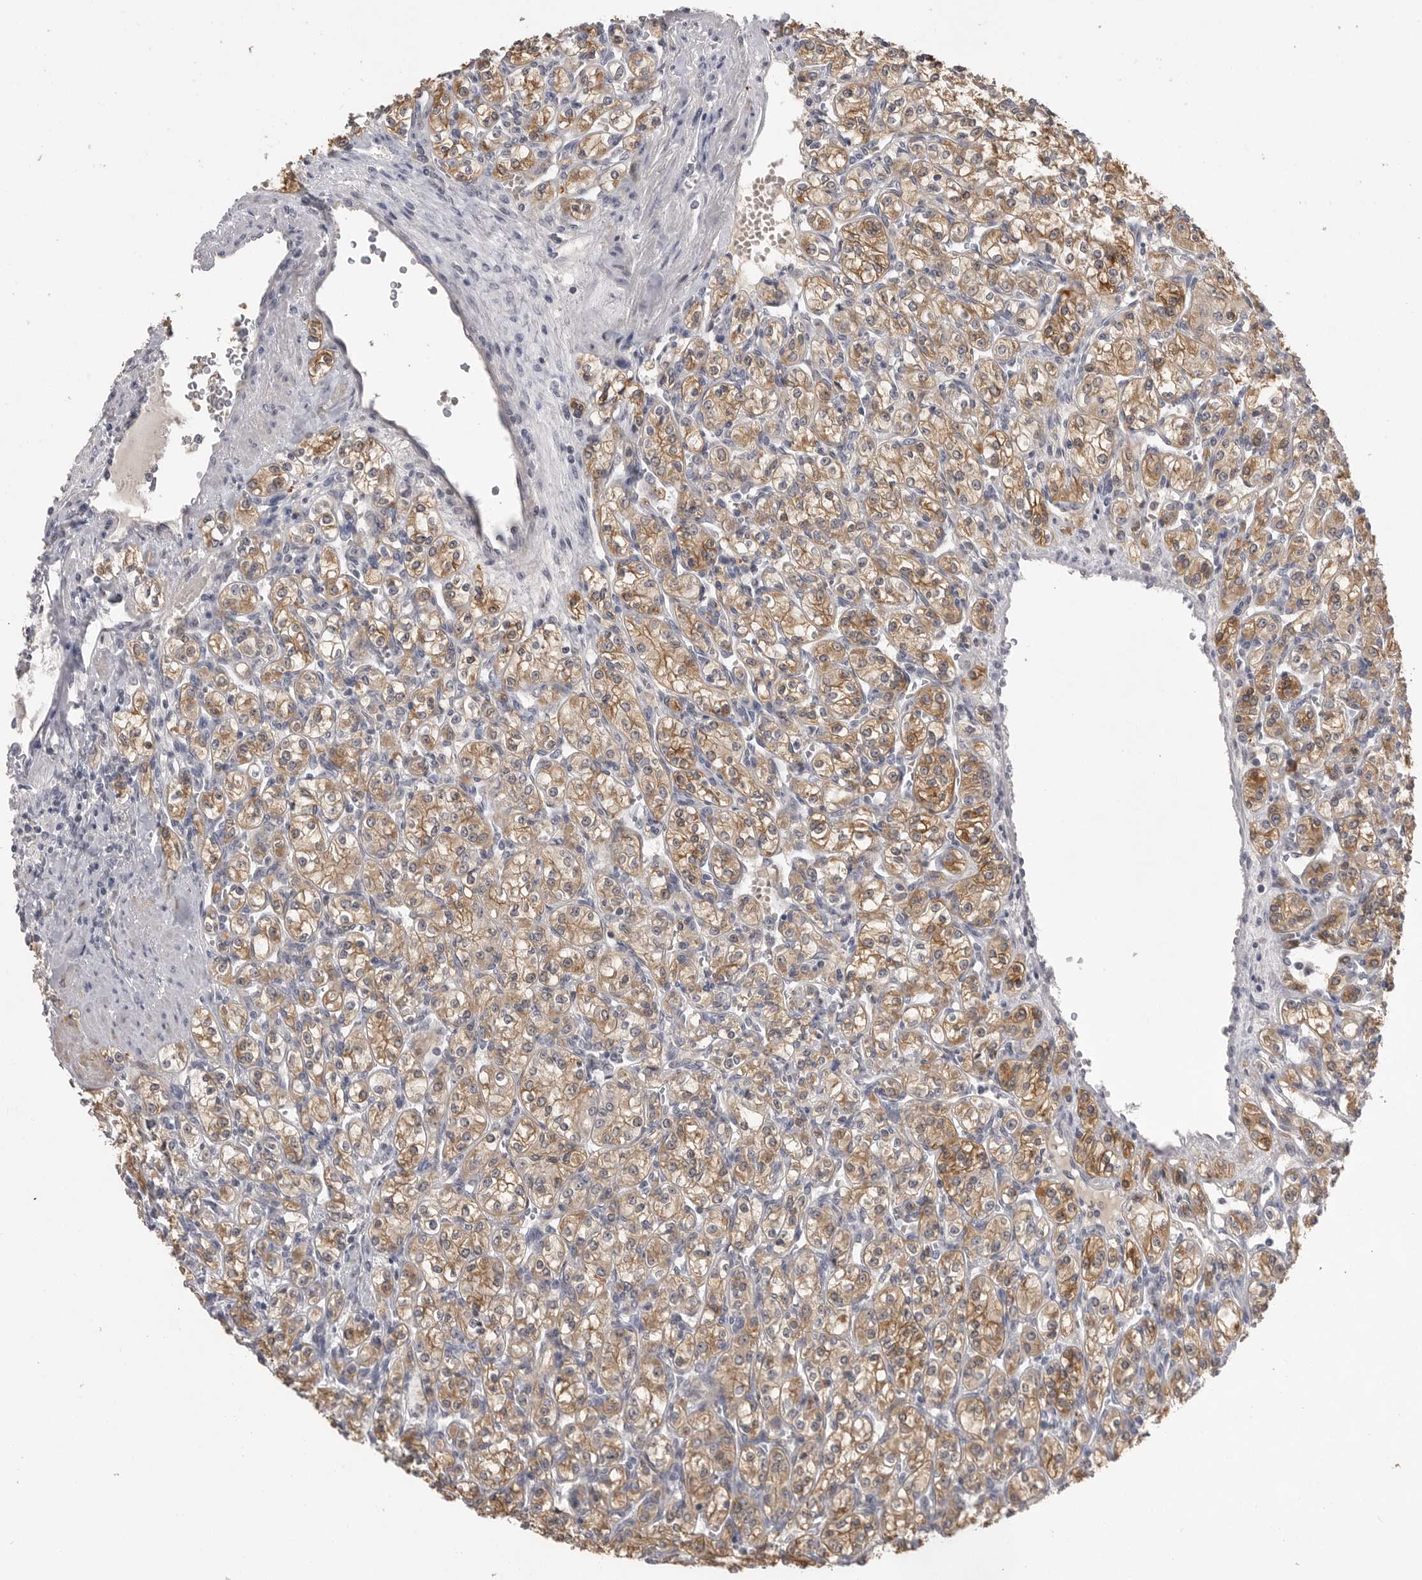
{"staining": {"intensity": "moderate", "quantity": ">75%", "location": "cytoplasmic/membranous"}, "tissue": "renal cancer", "cell_type": "Tumor cells", "image_type": "cancer", "snomed": [{"axis": "morphology", "description": "Adenocarcinoma, NOS"}, {"axis": "topography", "description": "Kidney"}], "caption": "Renal adenocarcinoma was stained to show a protein in brown. There is medium levels of moderate cytoplasmic/membranous expression in approximately >75% of tumor cells. Immunohistochemistry stains the protein in brown and the nuclei are stained blue.", "gene": "PLEKHF1", "patient": {"sex": "male", "age": 77}}